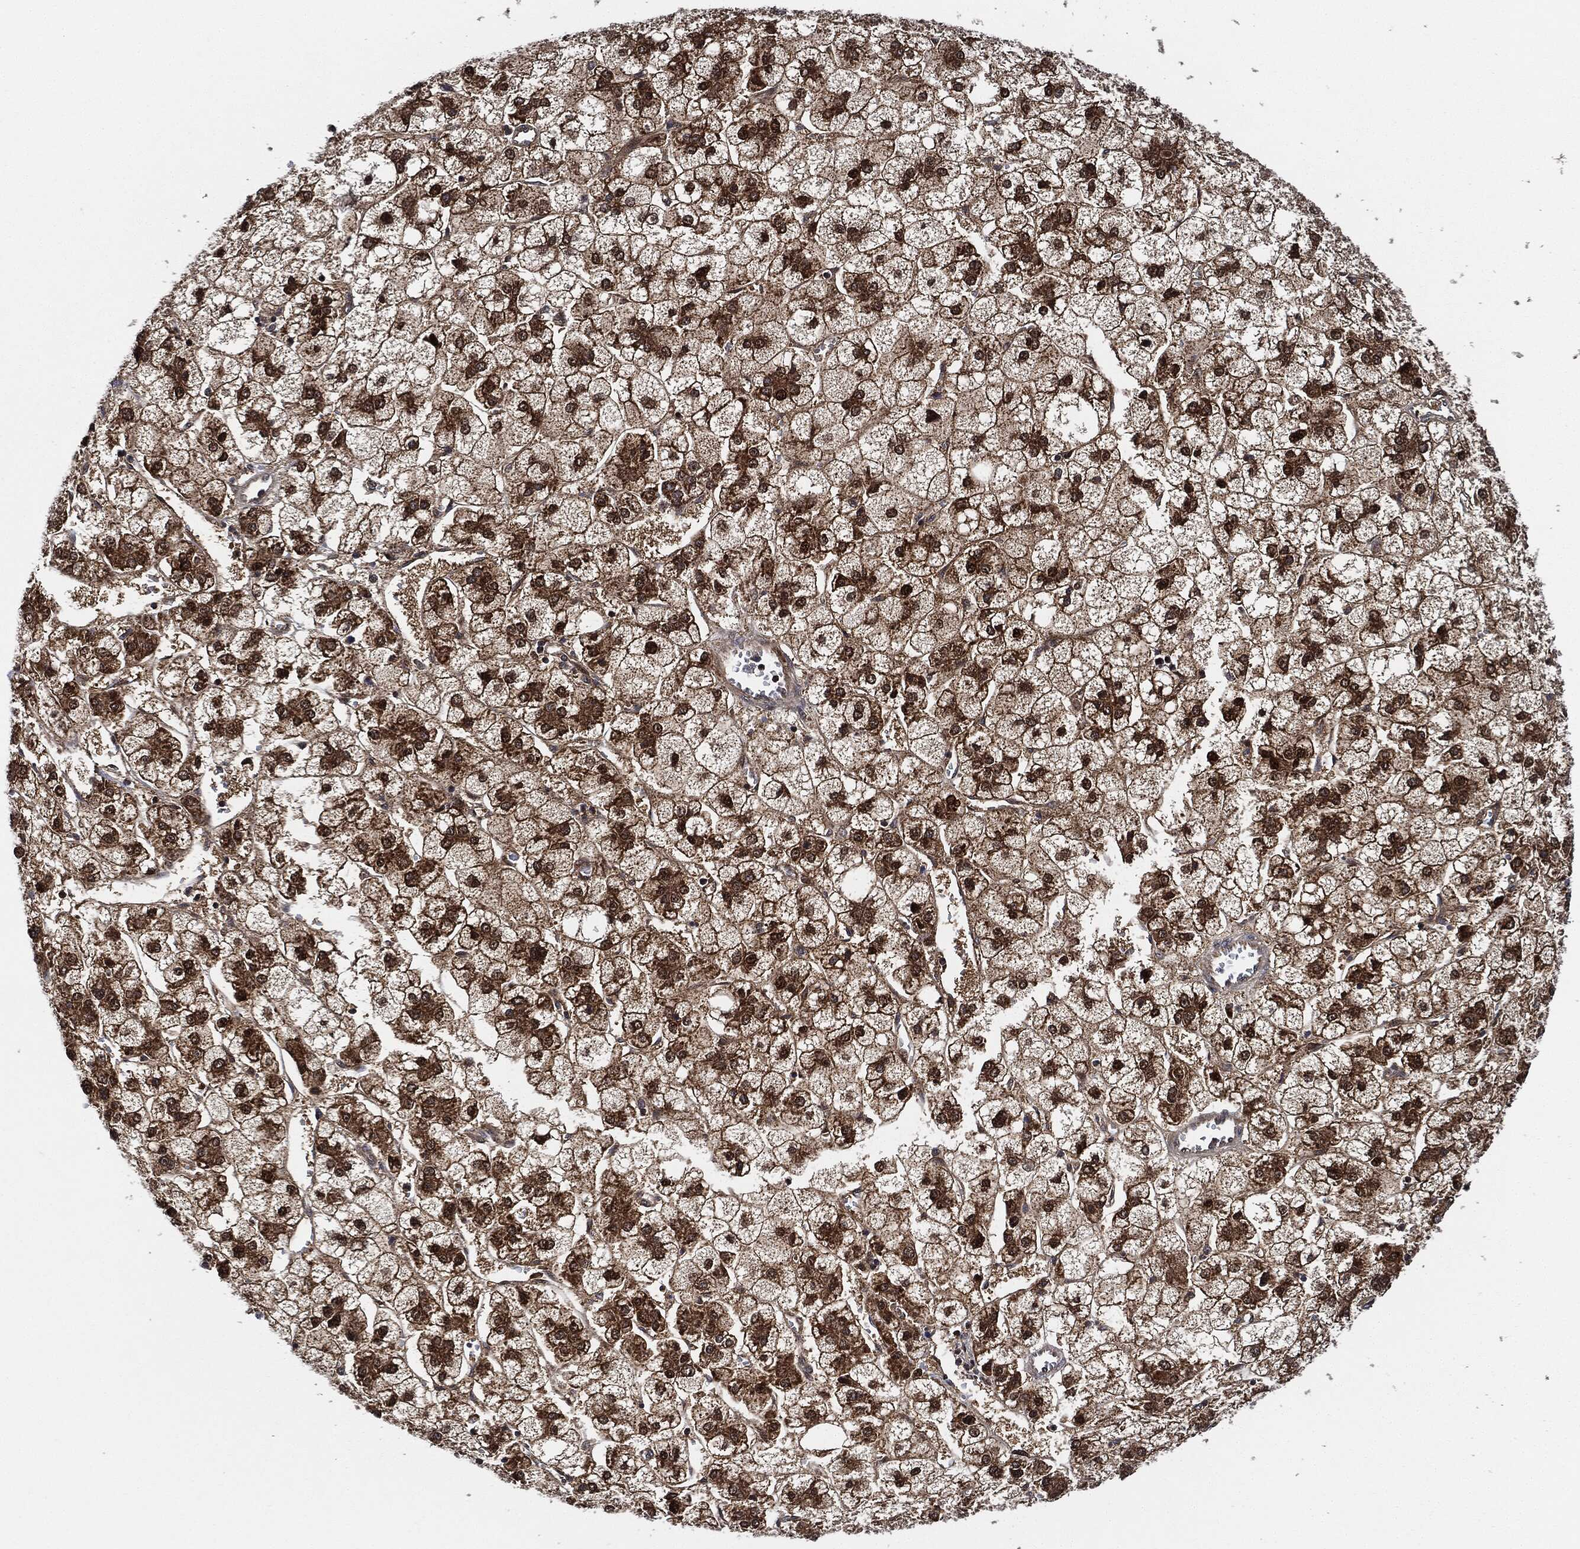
{"staining": {"intensity": "strong", "quantity": ">75%", "location": "cytoplasmic/membranous"}, "tissue": "liver cancer", "cell_type": "Tumor cells", "image_type": "cancer", "snomed": [{"axis": "morphology", "description": "Carcinoma, Hepatocellular, NOS"}, {"axis": "topography", "description": "Liver"}], "caption": "Immunohistochemistry image of liver cancer (hepatocellular carcinoma) stained for a protein (brown), which reveals high levels of strong cytoplasmic/membranous positivity in about >75% of tumor cells.", "gene": "RNASEL", "patient": {"sex": "male", "age": 73}}